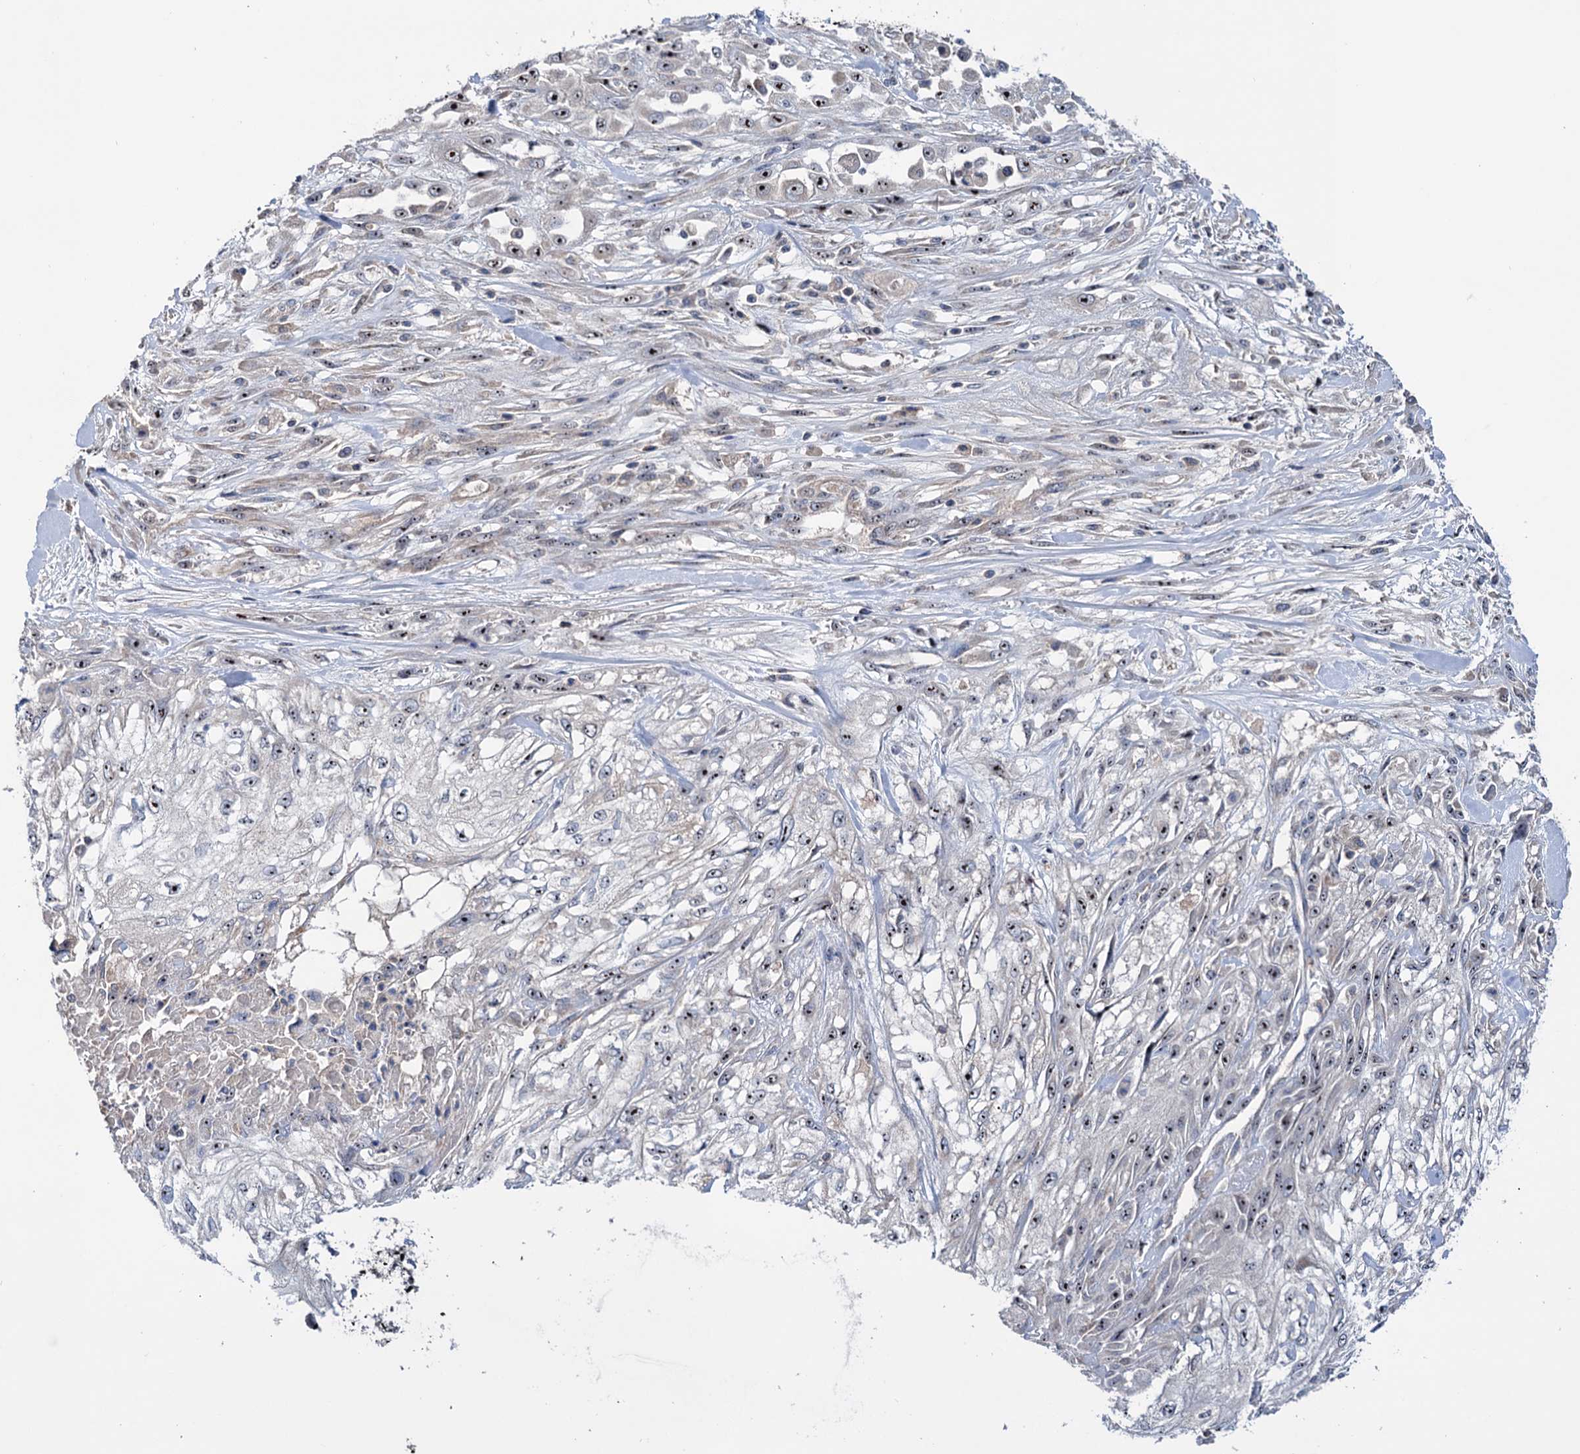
{"staining": {"intensity": "moderate", "quantity": ">75%", "location": "nuclear"}, "tissue": "skin cancer", "cell_type": "Tumor cells", "image_type": "cancer", "snomed": [{"axis": "morphology", "description": "Squamous cell carcinoma, NOS"}, {"axis": "morphology", "description": "Squamous cell carcinoma, metastatic, NOS"}, {"axis": "topography", "description": "Skin"}, {"axis": "topography", "description": "Lymph node"}], "caption": "Skin cancer (metastatic squamous cell carcinoma) stained with a protein marker exhibits moderate staining in tumor cells.", "gene": "HTR3B", "patient": {"sex": "male", "age": 75}}